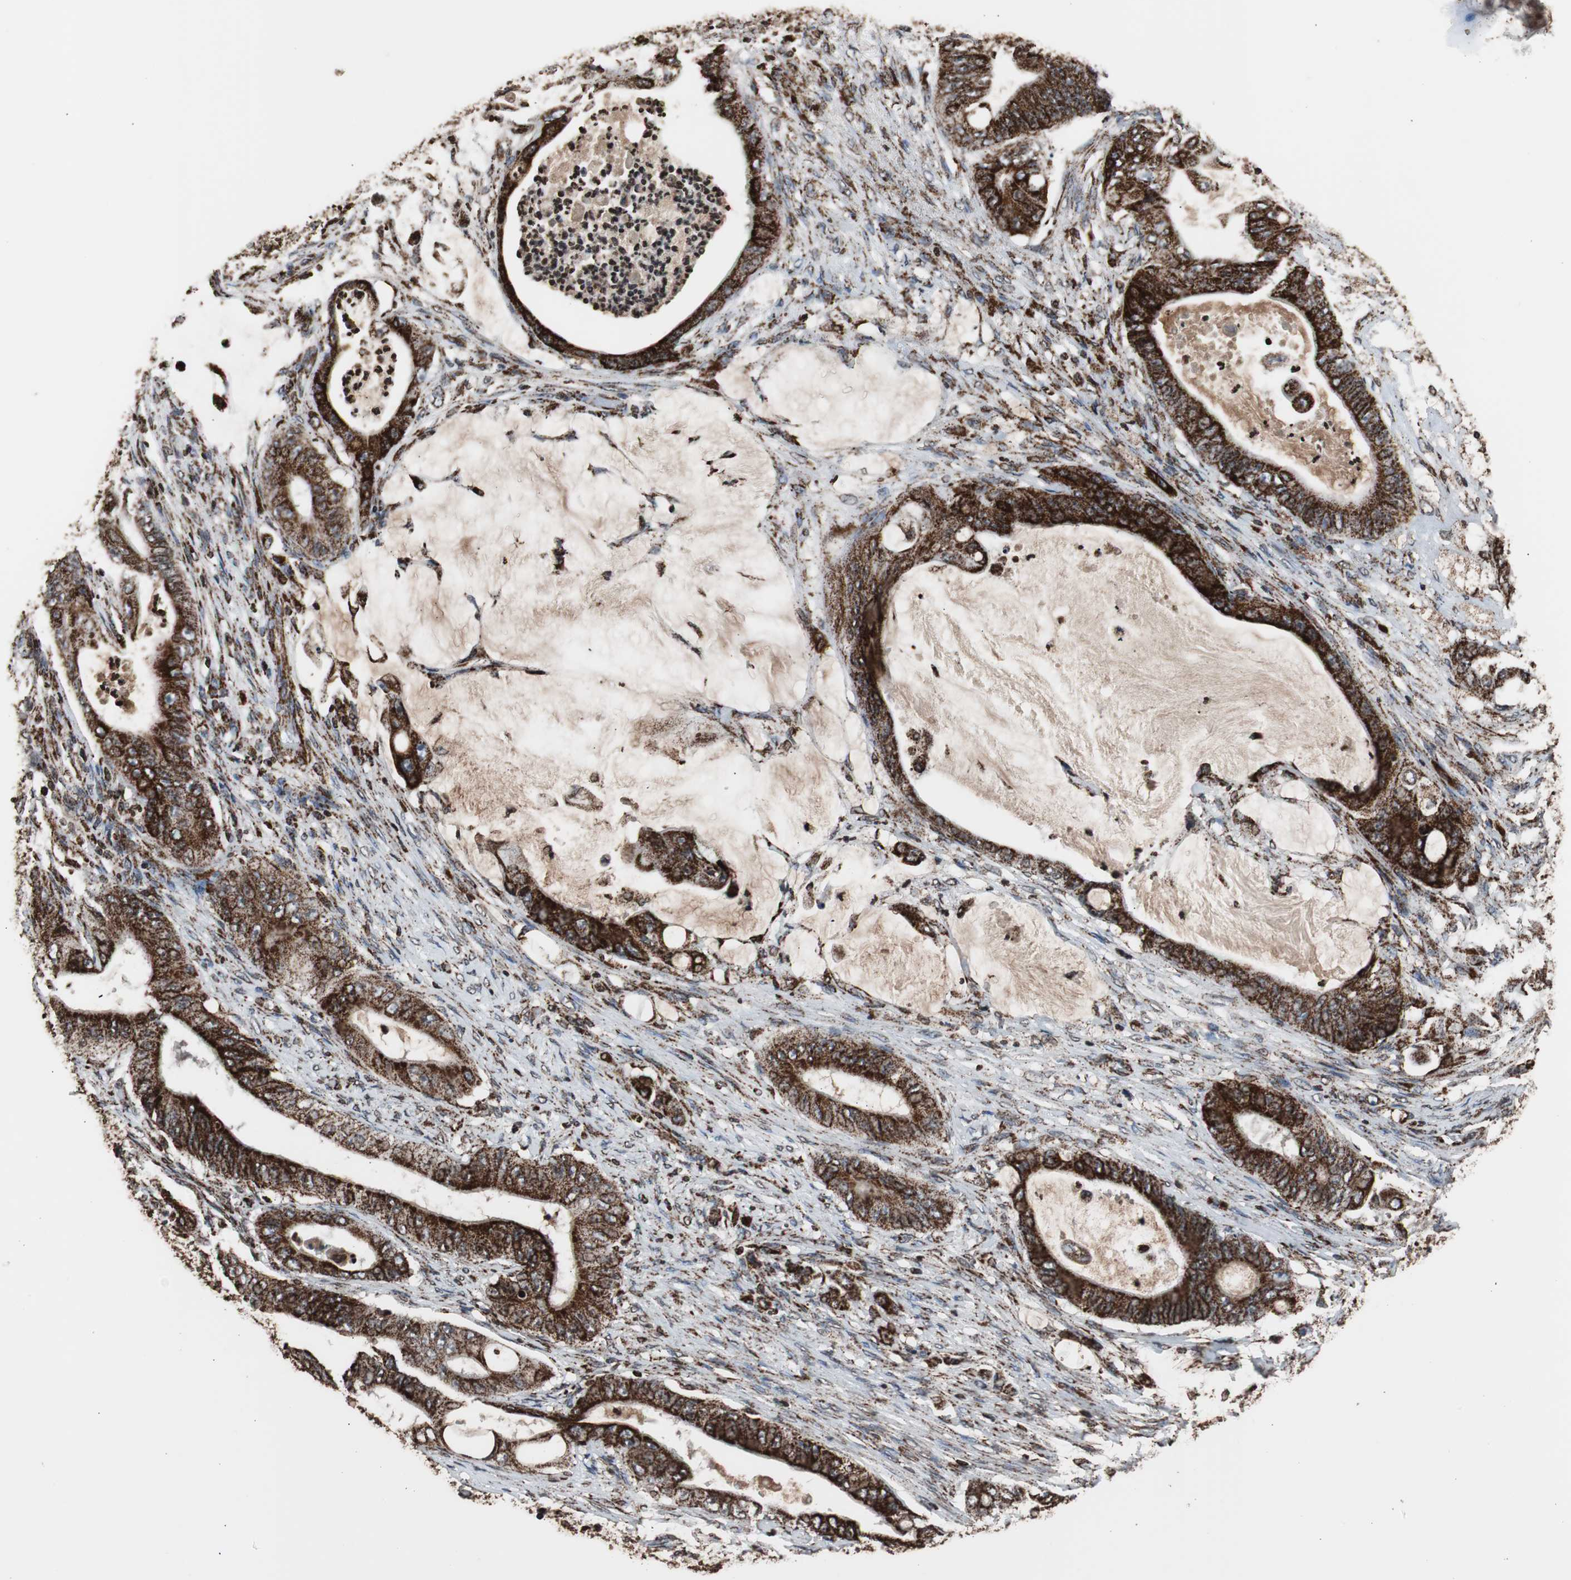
{"staining": {"intensity": "strong", "quantity": ">75%", "location": "cytoplasmic/membranous"}, "tissue": "stomach cancer", "cell_type": "Tumor cells", "image_type": "cancer", "snomed": [{"axis": "morphology", "description": "Adenocarcinoma, NOS"}, {"axis": "topography", "description": "Stomach"}], "caption": "DAB immunohistochemical staining of human stomach adenocarcinoma exhibits strong cytoplasmic/membranous protein expression in approximately >75% of tumor cells.", "gene": "HSPA9", "patient": {"sex": "female", "age": 73}}